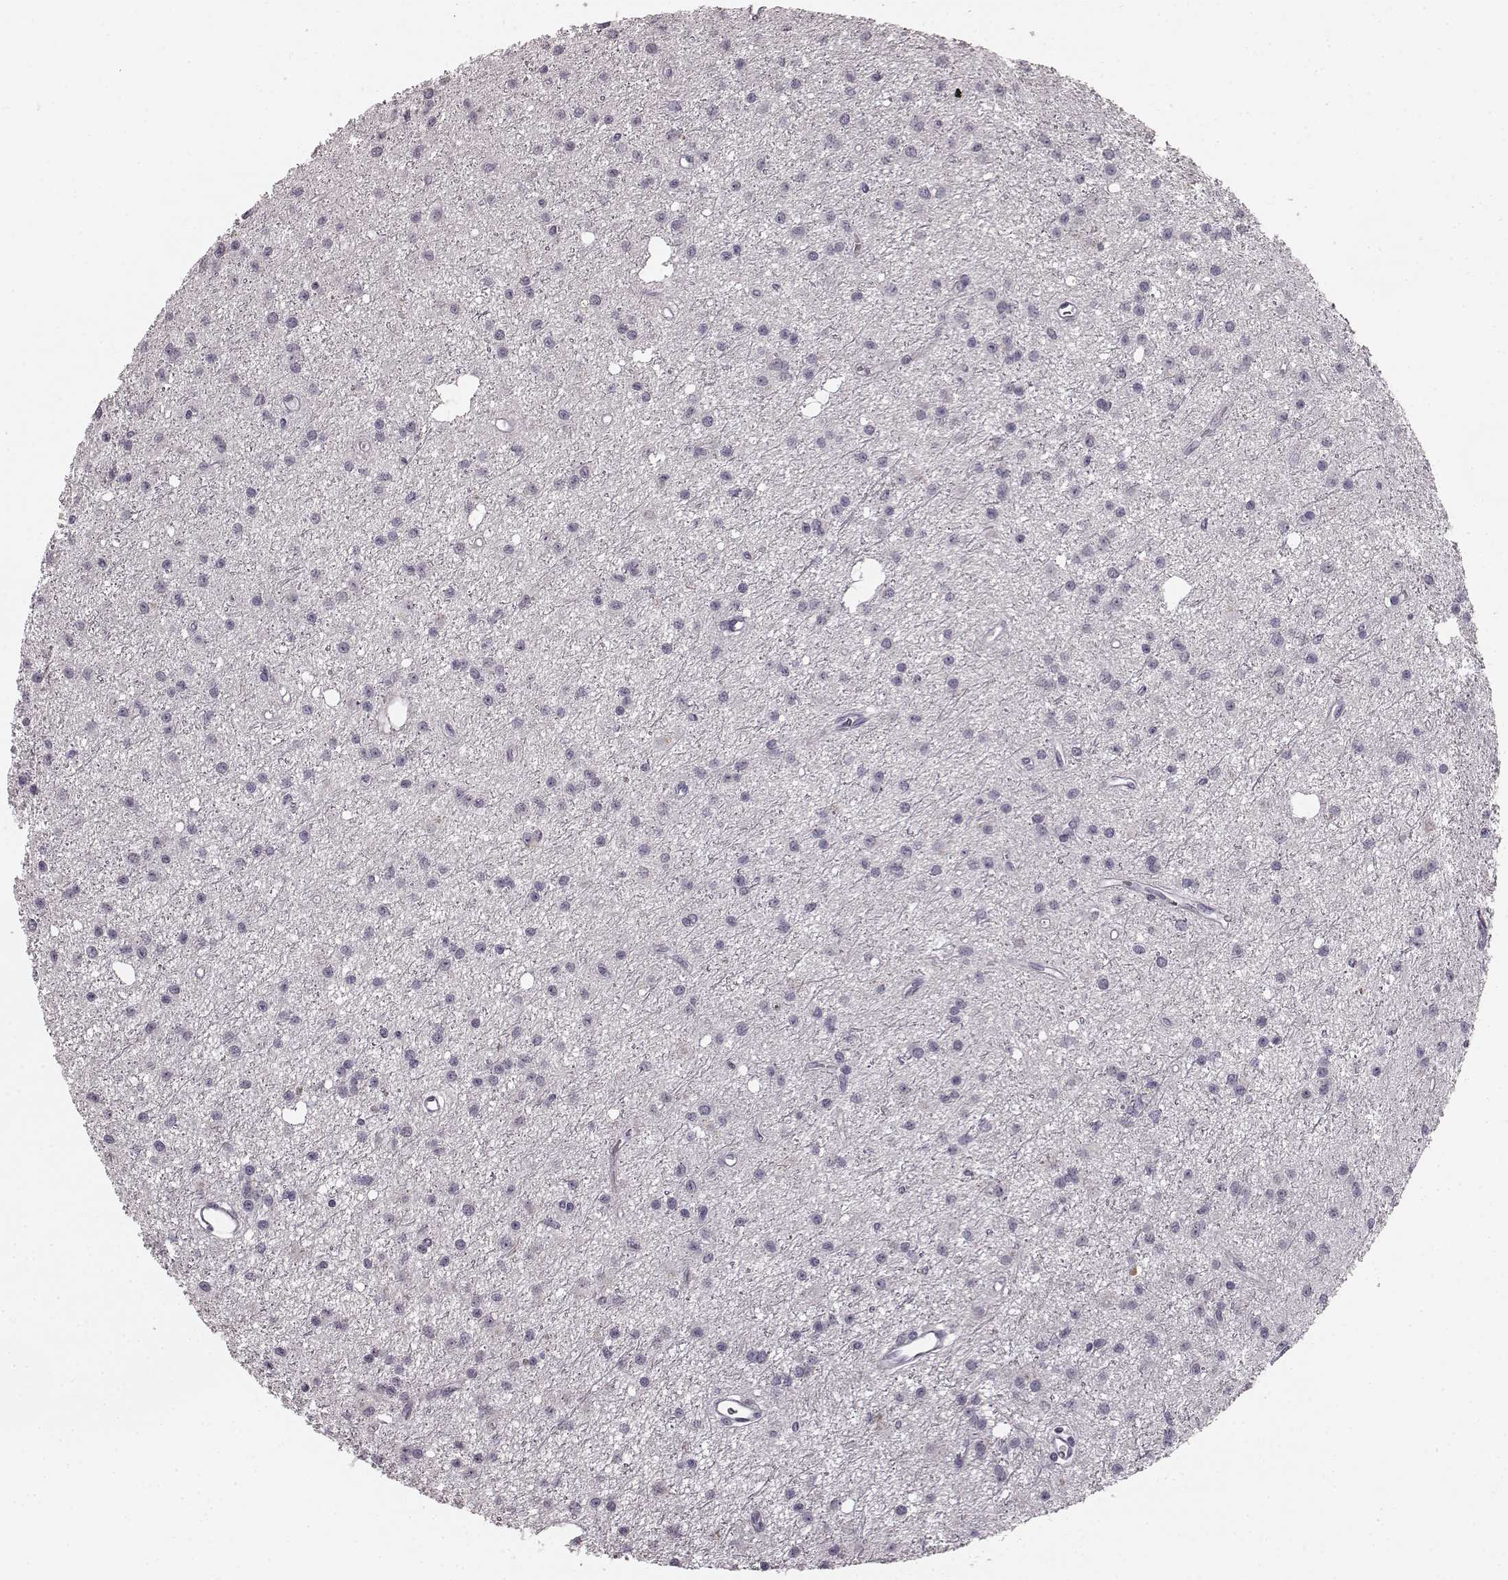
{"staining": {"intensity": "negative", "quantity": "none", "location": "none"}, "tissue": "glioma", "cell_type": "Tumor cells", "image_type": "cancer", "snomed": [{"axis": "morphology", "description": "Glioma, malignant, Low grade"}, {"axis": "topography", "description": "Brain"}], "caption": "DAB (3,3'-diaminobenzidine) immunohistochemical staining of malignant glioma (low-grade) shows no significant expression in tumor cells. (Brightfield microscopy of DAB (3,3'-diaminobenzidine) immunohistochemistry at high magnification).", "gene": "TMPRSS15", "patient": {"sex": "male", "age": 27}}